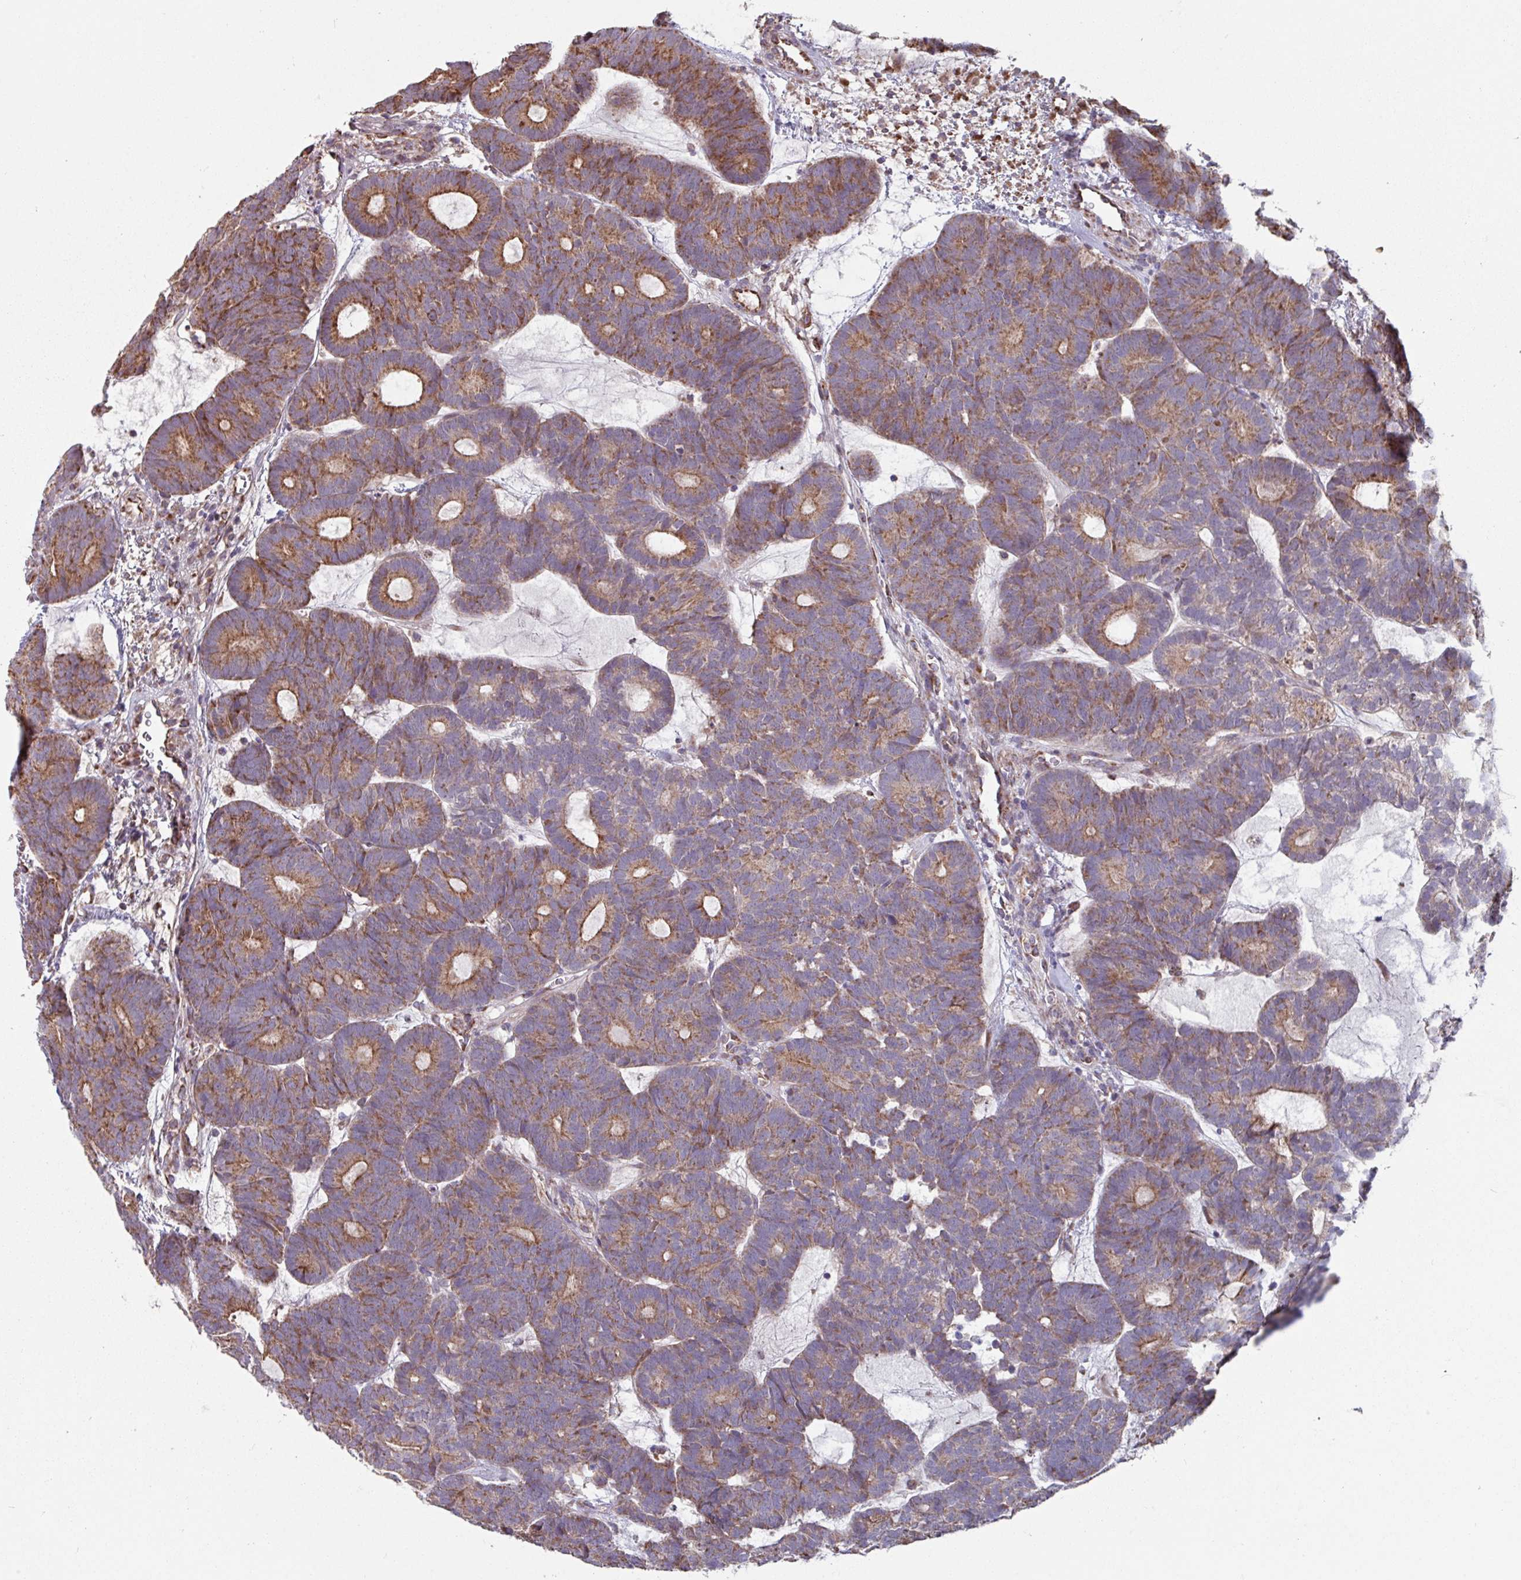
{"staining": {"intensity": "moderate", "quantity": ">75%", "location": "cytoplasmic/membranous"}, "tissue": "head and neck cancer", "cell_type": "Tumor cells", "image_type": "cancer", "snomed": [{"axis": "morphology", "description": "Adenocarcinoma, NOS"}, {"axis": "topography", "description": "Head-Neck"}], "caption": "Head and neck adenocarcinoma was stained to show a protein in brown. There is medium levels of moderate cytoplasmic/membranous staining in about >75% of tumor cells. (brown staining indicates protein expression, while blue staining denotes nuclei).", "gene": "COX7C", "patient": {"sex": "female", "age": 81}}